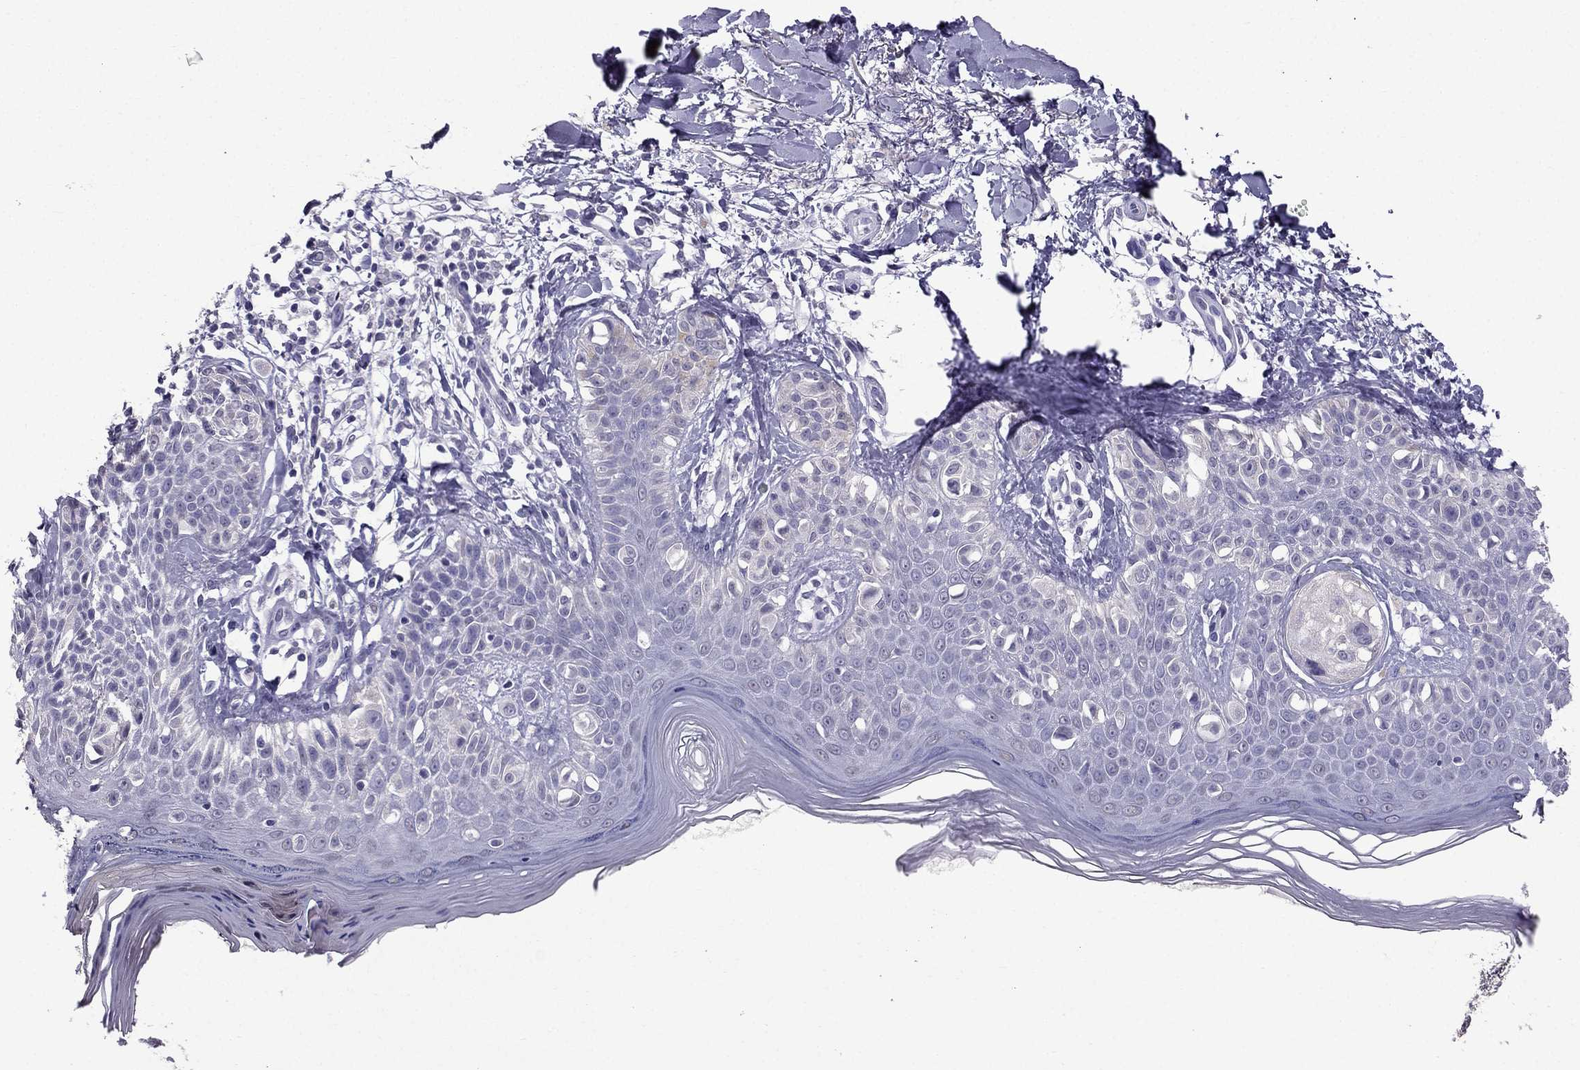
{"staining": {"intensity": "negative", "quantity": "none", "location": "none"}, "tissue": "melanoma", "cell_type": "Tumor cells", "image_type": "cancer", "snomed": [{"axis": "morphology", "description": "Malignant melanoma, NOS"}, {"axis": "topography", "description": "Skin"}], "caption": "An image of human melanoma is negative for staining in tumor cells.", "gene": "SCG5", "patient": {"sex": "female", "age": 73}}